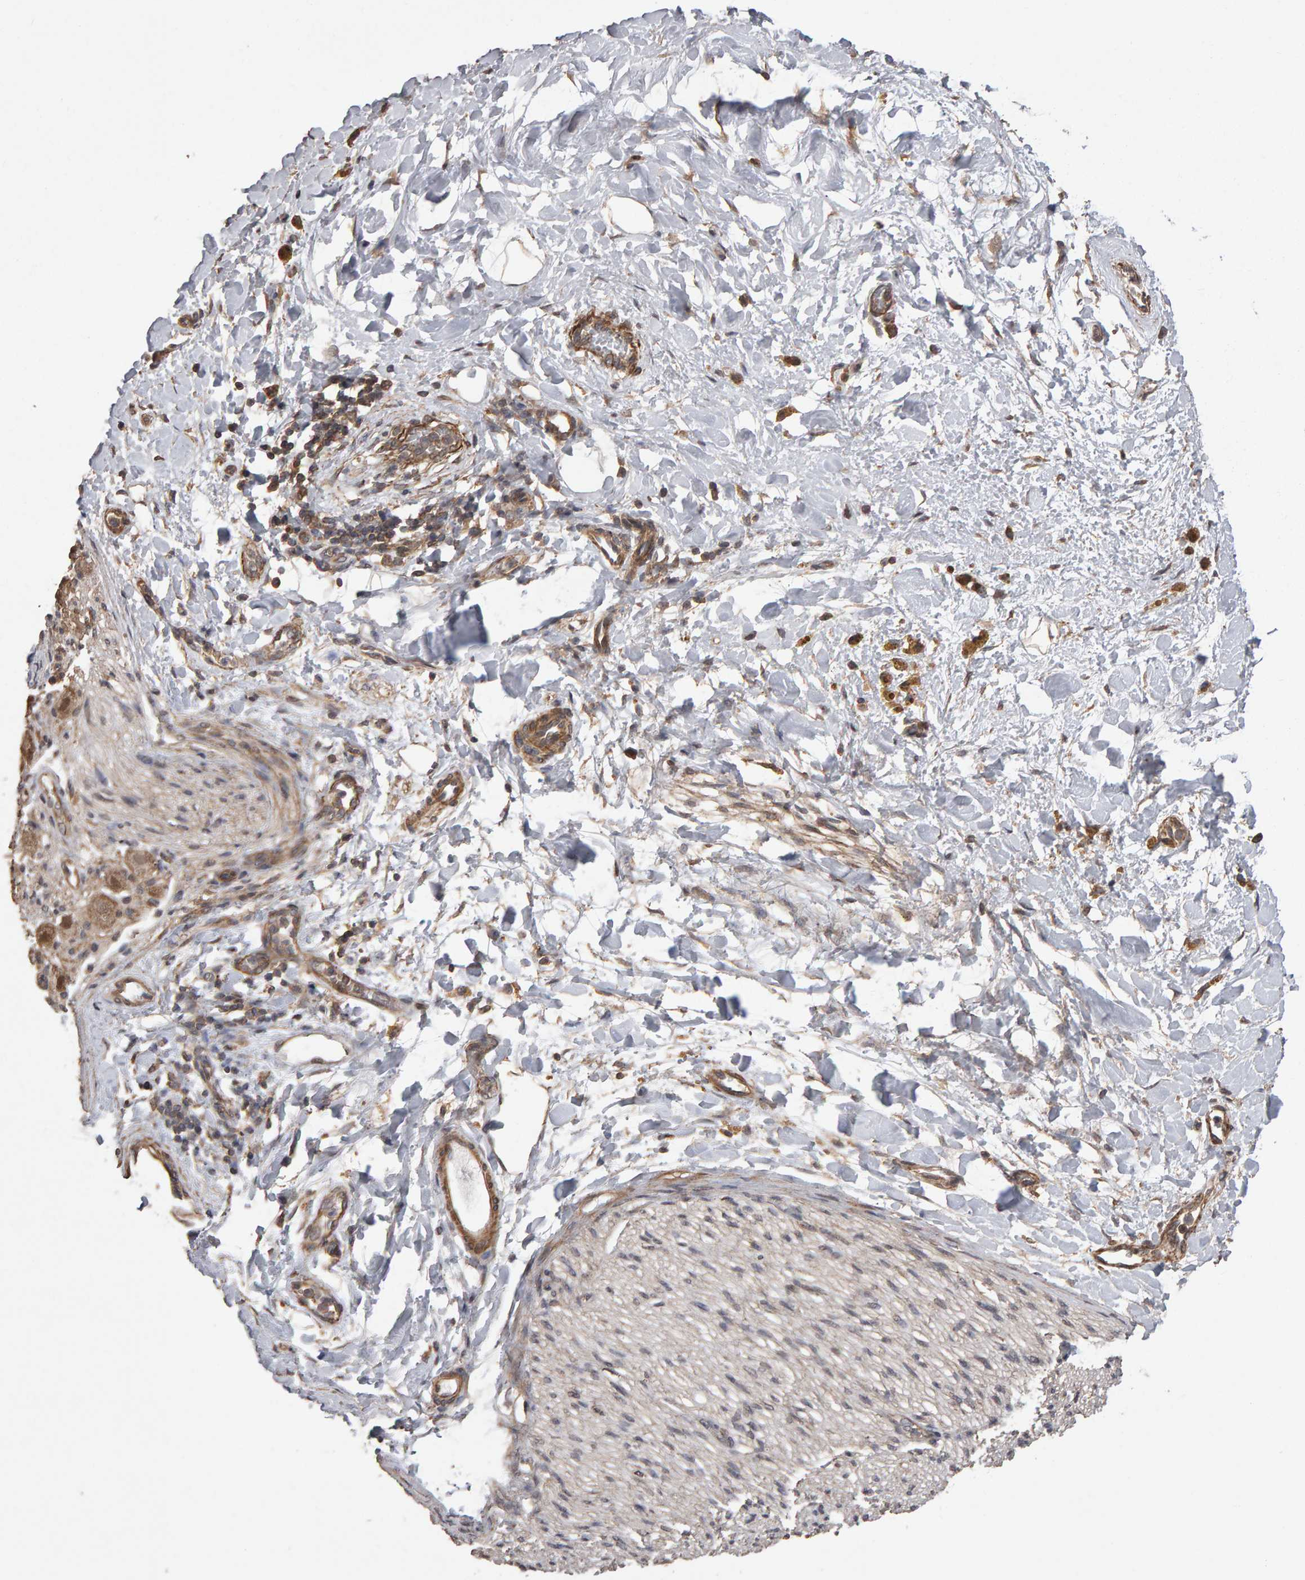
{"staining": {"intensity": "weak", "quantity": "25%-75%", "location": "cytoplasmic/membranous"}, "tissue": "adipose tissue", "cell_type": "Adipocytes", "image_type": "normal", "snomed": [{"axis": "morphology", "description": "Normal tissue, NOS"}, {"axis": "topography", "description": "Kidney"}, {"axis": "topography", "description": "Peripheral nerve tissue"}], "caption": "Human adipose tissue stained with a protein marker reveals weak staining in adipocytes.", "gene": "SCRIB", "patient": {"sex": "male", "age": 7}}